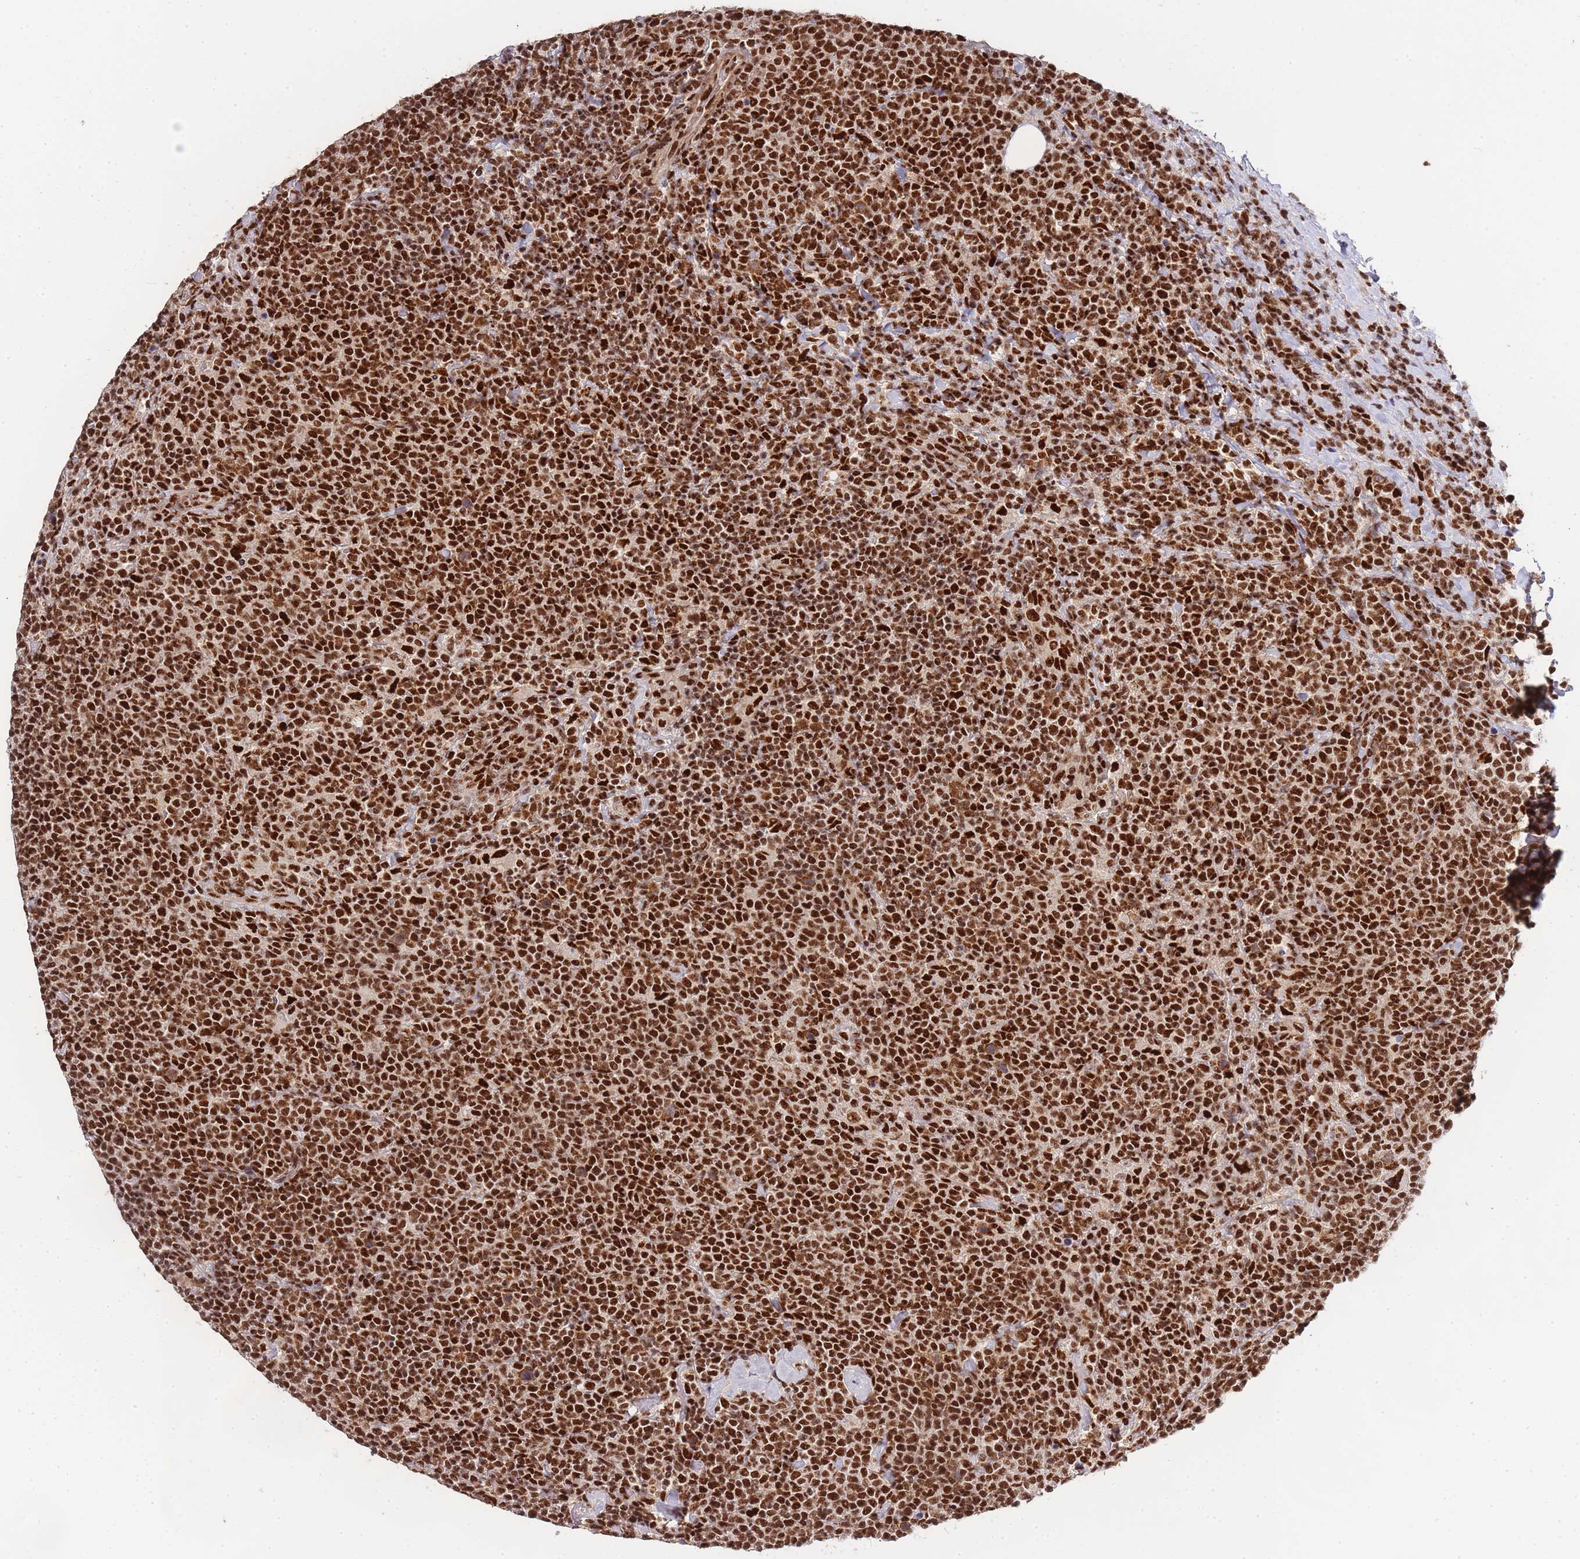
{"staining": {"intensity": "strong", "quantity": ">75%", "location": "nuclear"}, "tissue": "lymphoma", "cell_type": "Tumor cells", "image_type": "cancer", "snomed": [{"axis": "morphology", "description": "Malignant lymphoma, non-Hodgkin's type, High grade"}, {"axis": "topography", "description": "Lymph node"}], "caption": "Strong nuclear protein staining is appreciated in approximately >75% of tumor cells in malignant lymphoma, non-Hodgkin's type (high-grade). Nuclei are stained in blue.", "gene": "PRKDC", "patient": {"sex": "male", "age": 61}}